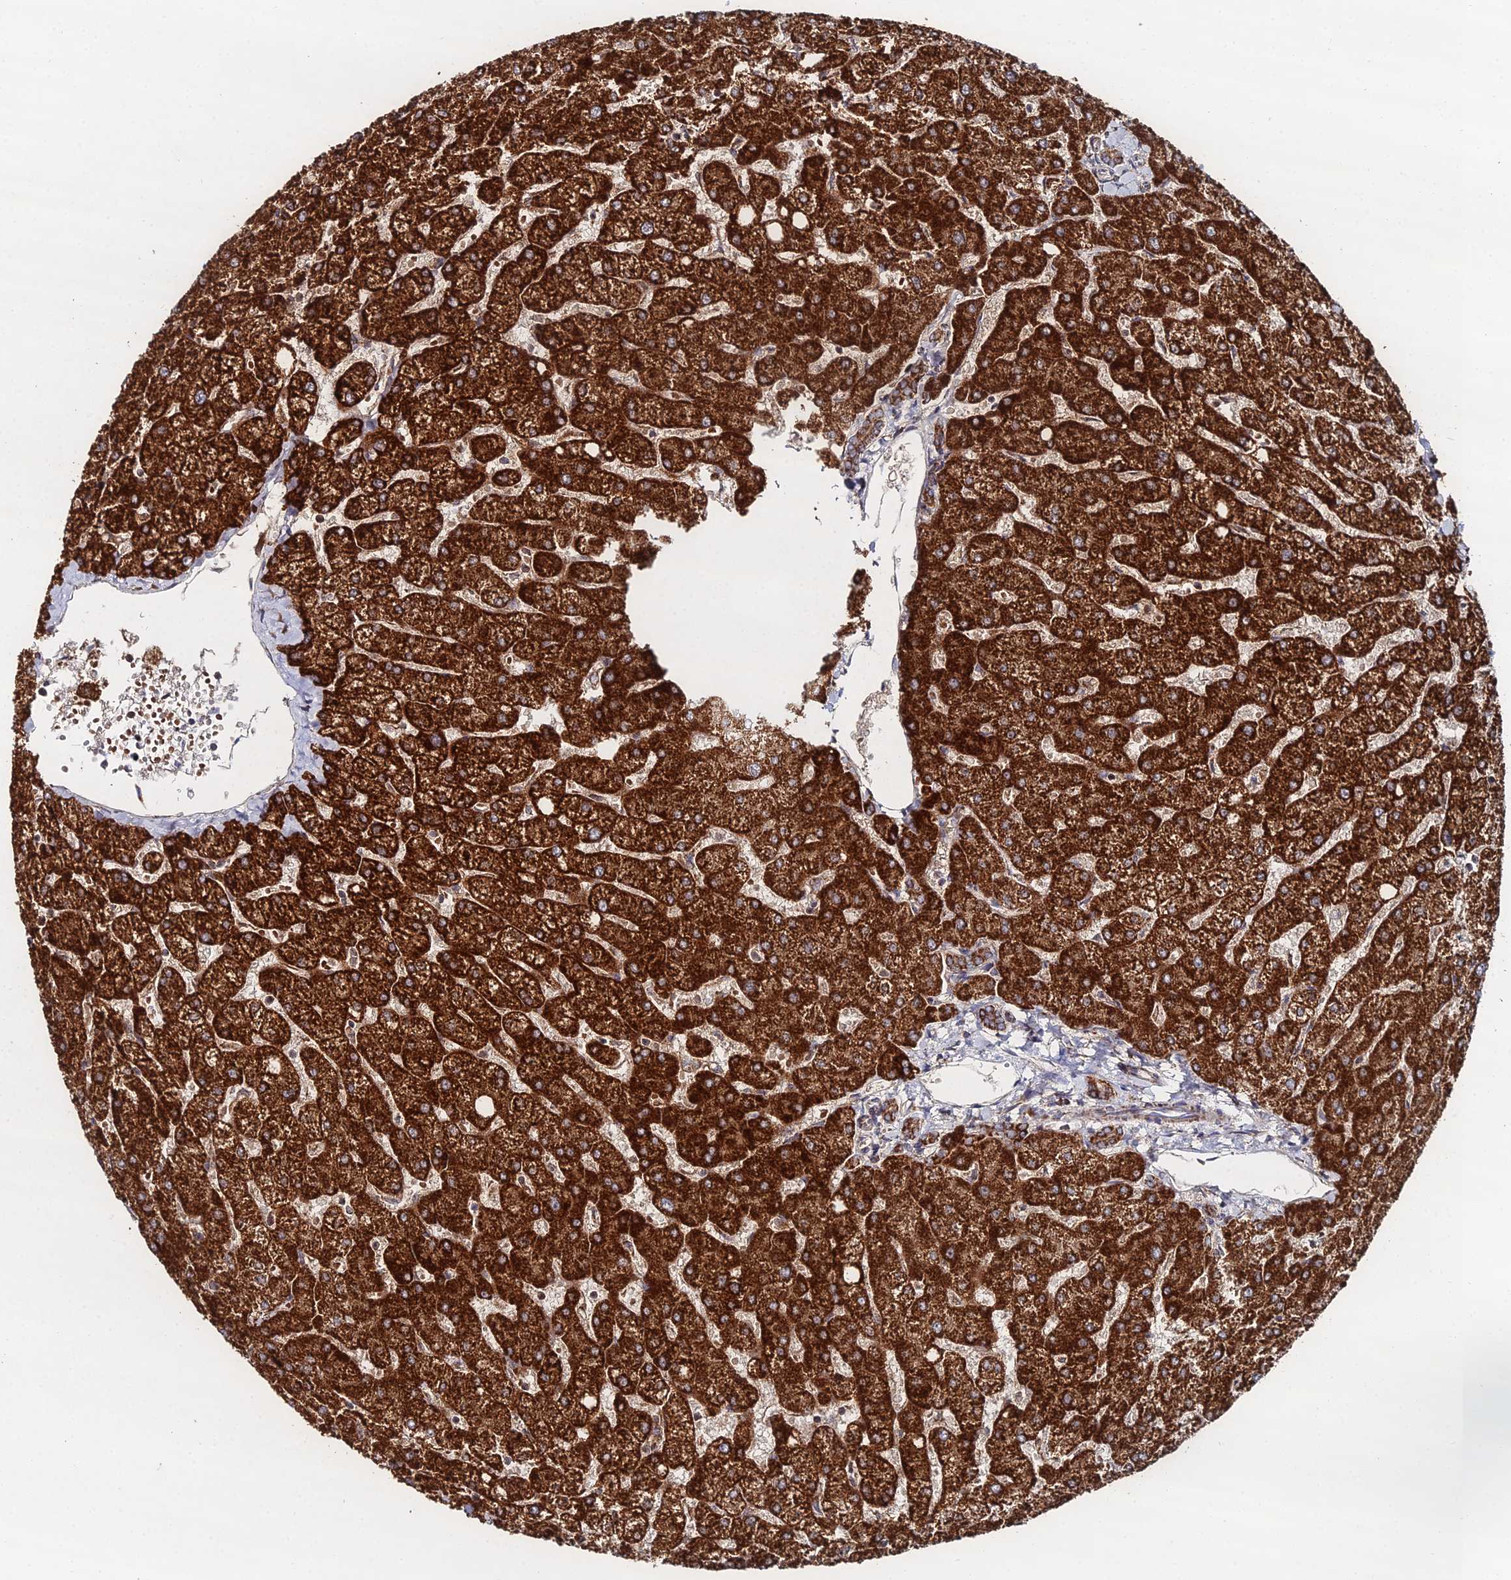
{"staining": {"intensity": "strong", "quantity": ">75%", "location": "cytoplasmic/membranous"}, "tissue": "liver", "cell_type": "Cholangiocytes", "image_type": "normal", "snomed": [{"axis": "morphology", "description": "Normal tissue, NOS"}, {"axis": "topography", "description": "Liver"}], "caption": "Normal liver displays strong cytoplasmic/membranous staining in about >75% of cholangiocytes, visualized by immunohistochemistry.", "gene": "MPC1", "patient": {"sex": "female", "age": 54}}